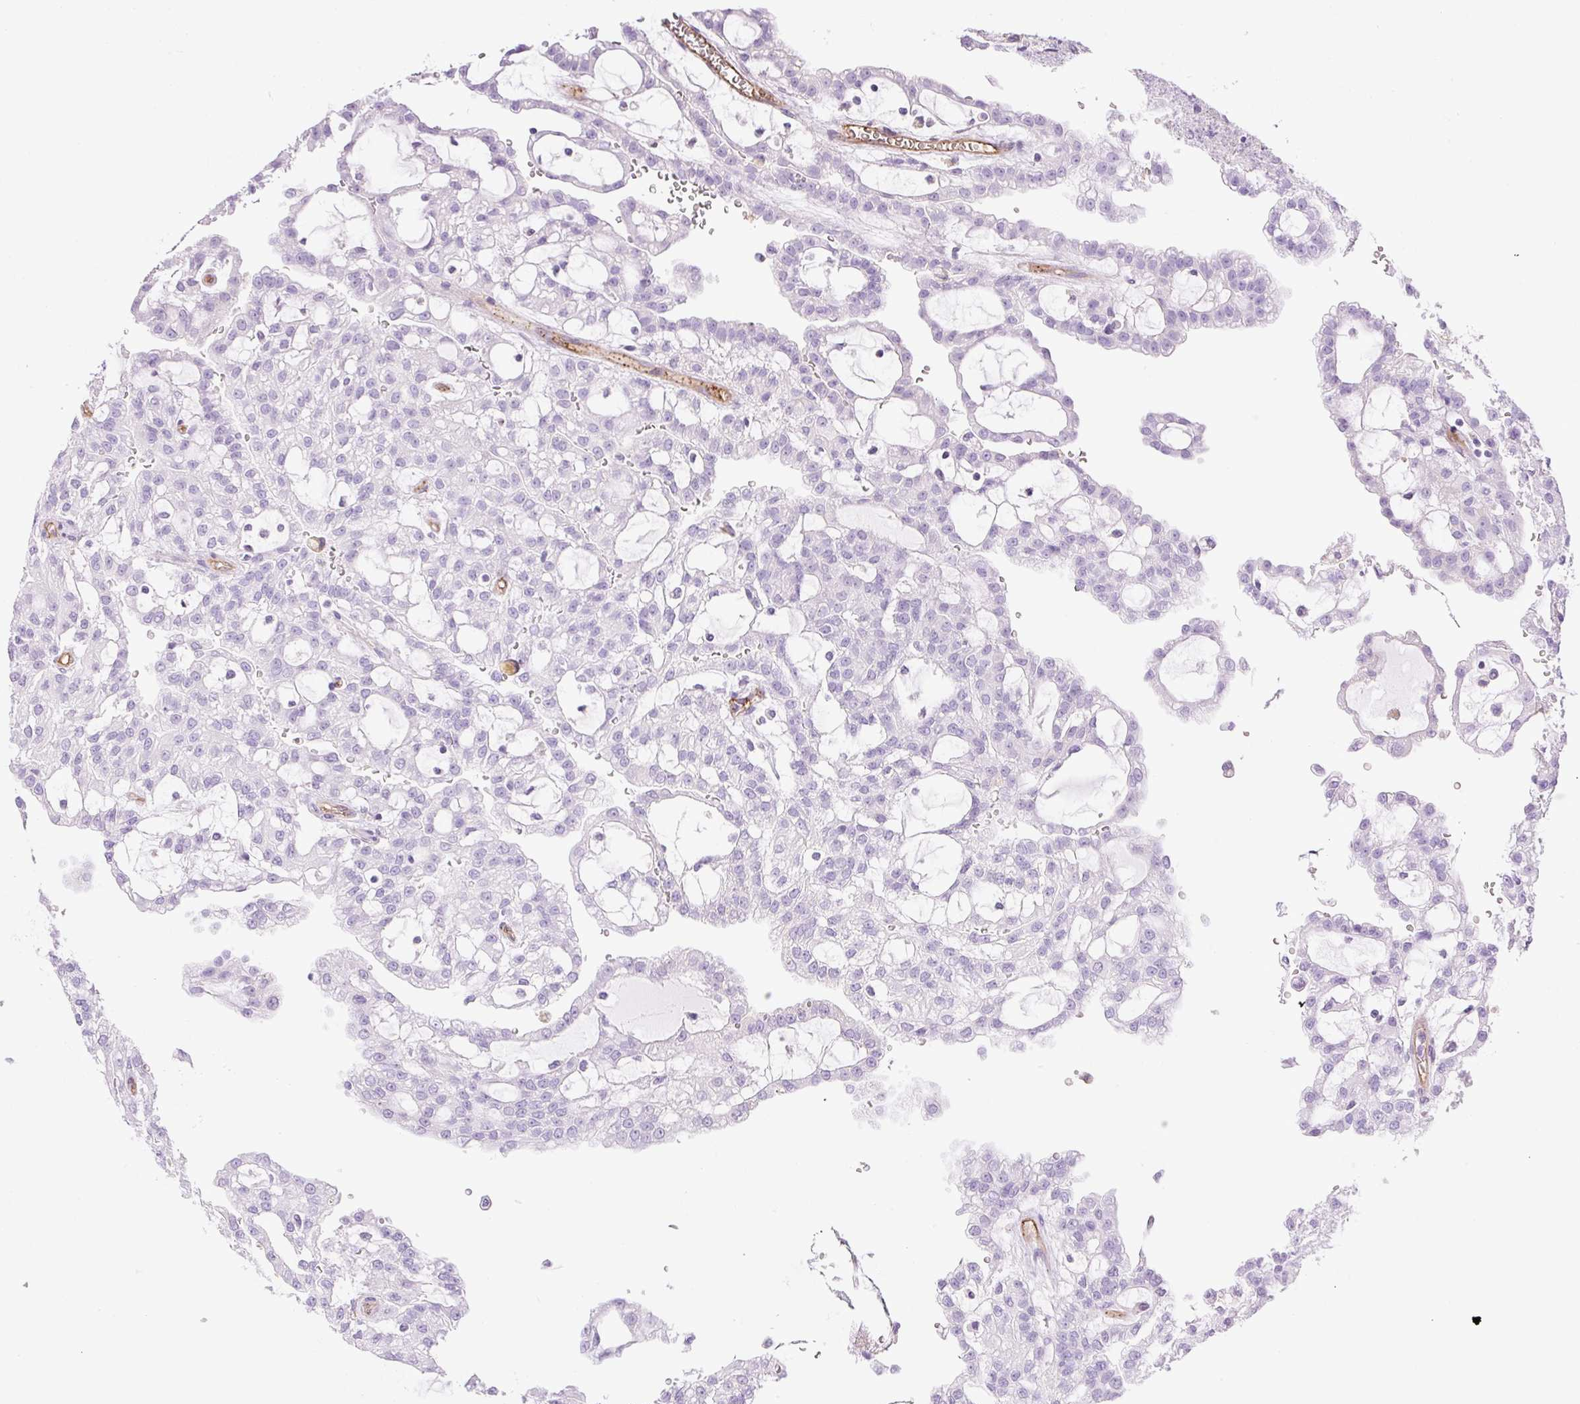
{"staining": {"intensity": "negative", "quantity": "none", "location": "none"}, "tissue": "renal cancer", "cell_type": "Tumor cells", "image_type": "cancer", "snomed": [{"axis": "morphology", "description": "Adenocarcinoma, NOS"}, {"axis": "topography", "description": "Kidney"}], "caption": "High magnification brightfield microscopy of renal cancer stained with DAB (brown) and counterstained with hematoxylin (blue): tumor cells show no significant positivity.", "gene": "EHD3", "patient": {"sex": "male", "age": 63}}